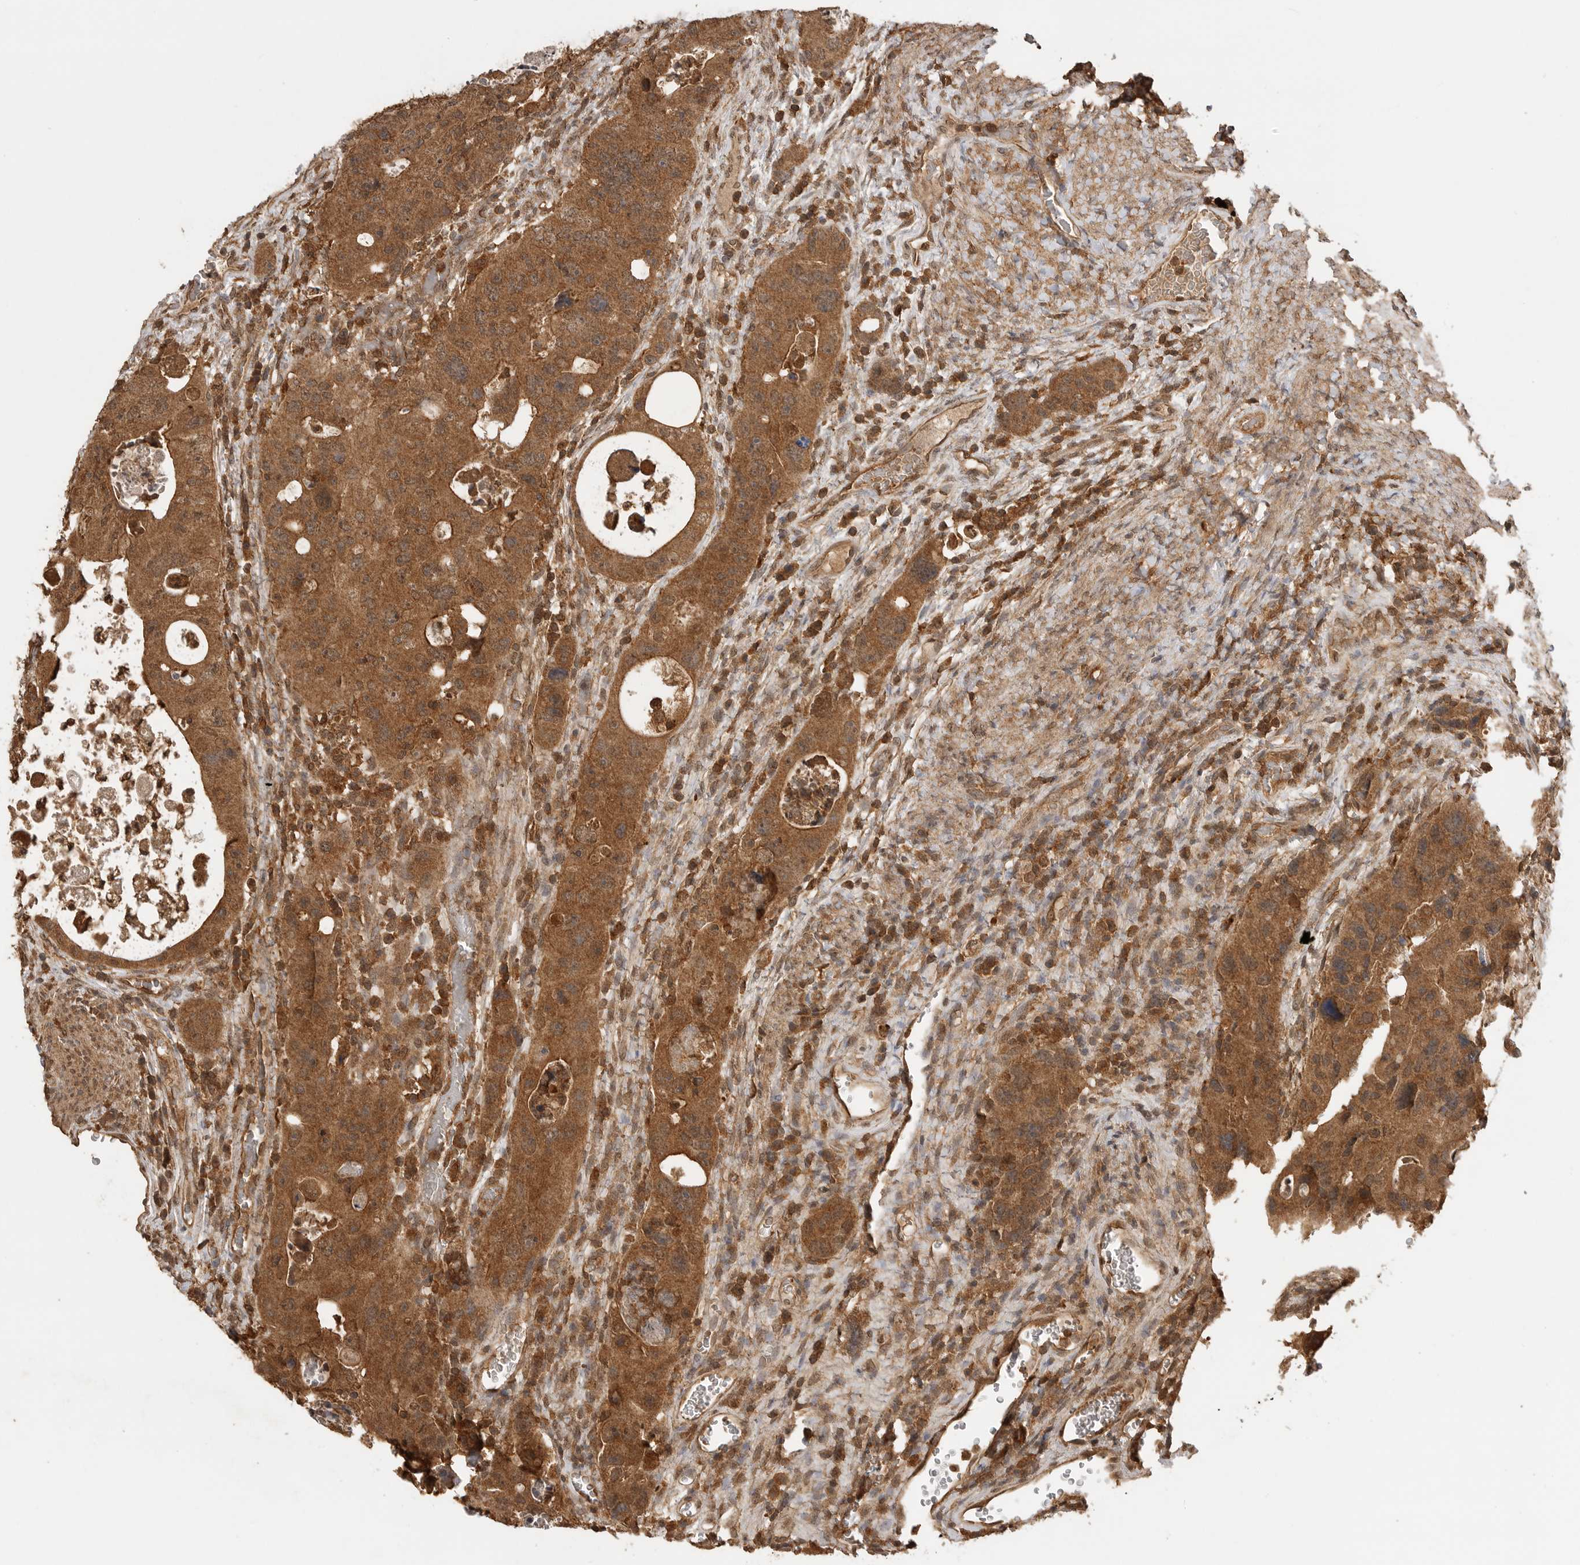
{"staining": {"intensity": "moderate", "quantity": ">75%", "location": "cytoplasmic/membranous"}, "tissue": "colorectal cancer", "cell_type": "Tumor cells", "image_type": "cancer", "snomed": [{"axis": "morphology", "description": "Adenocarcinoma, NOS"}, {"axis": "topography", "description": "Rectum"}], "caption": "This is an image of IHC staining of colorectal cancer, which shows moderate expression in the cytoplasmic/membranous of tumor cells.", "gene": "ICOSLG", "patient": {"sex": "male", "age": 59}}